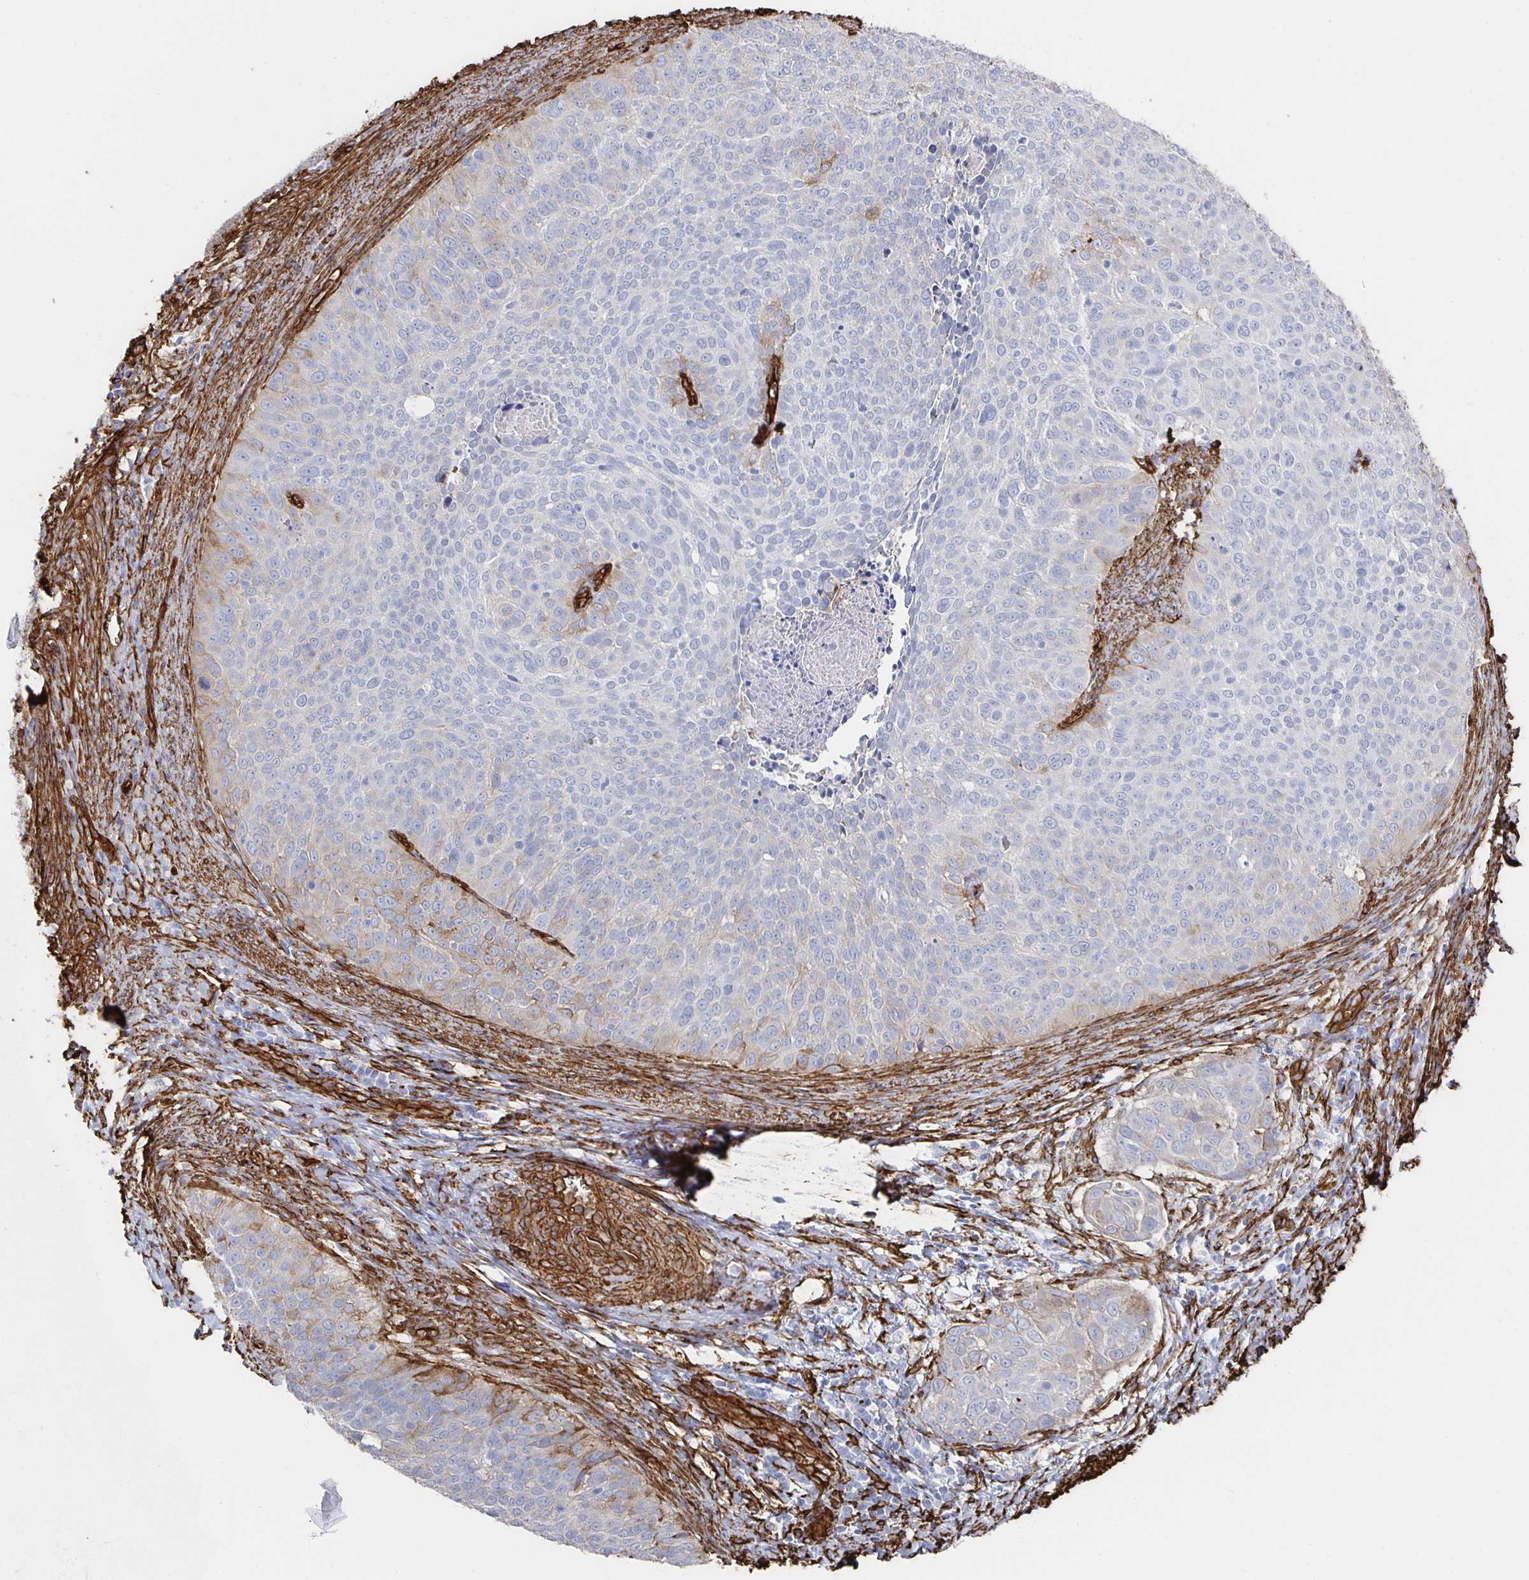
{"staining": {"intensity": "weak", "quantity": "<25%", "location": "cytoplasmic/membranous"}, "tissue": "cervical cancer", "cell_type": "Tumor cells", "image_type": "cancer", "snomed": [{"axis": "morphology", "description": "Squamous cell carcinoma, NOS"}, {"axis": "topography", "description": "Cervix"}], "caption": "Cervical cancer (squamous cell carcinoma) was stained to show a protein in brown. There is no significant positivity in tumor cells.", "gene": "VIPR2", "patient": {"sex": "female", "age": 39}}